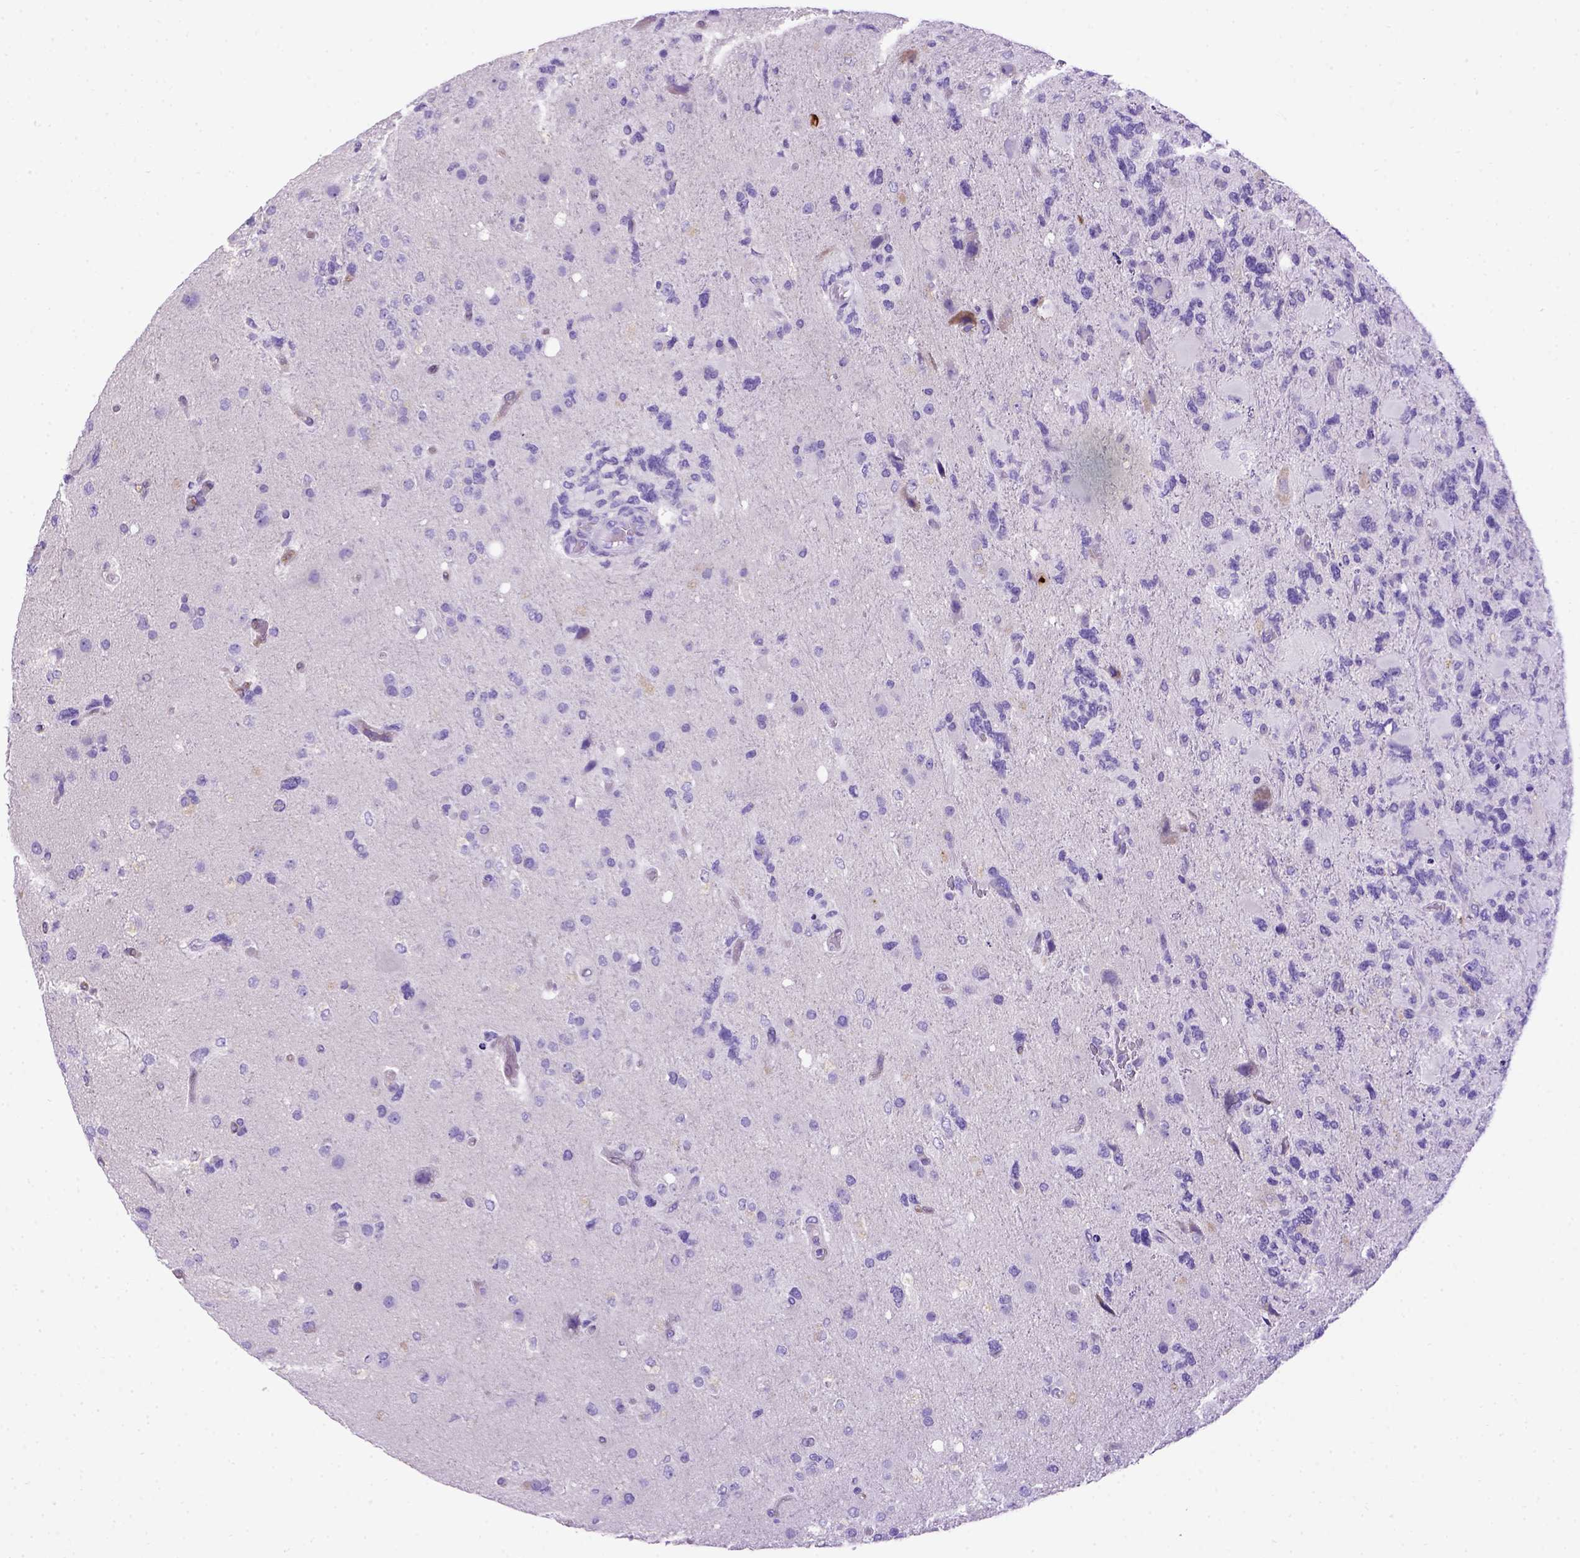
{"staining": {"intensity": "negative", "quantity": "none", "location": "none"}, "tissue": "glioma", "cell_type": "Tumor cells", "image_type": "cancer", "snomed": [{"axis": "morphology", "description": "Glioma, malignant, High grade"}, {"axis": "topography", "description": "Brain"}], "caption": "Immunohistochemical staining of human malignant high-grade glioma reveals no significant staining in tumor cells.", "gene": "PTGES", "patient": {"sex": "female", "age": 71}}